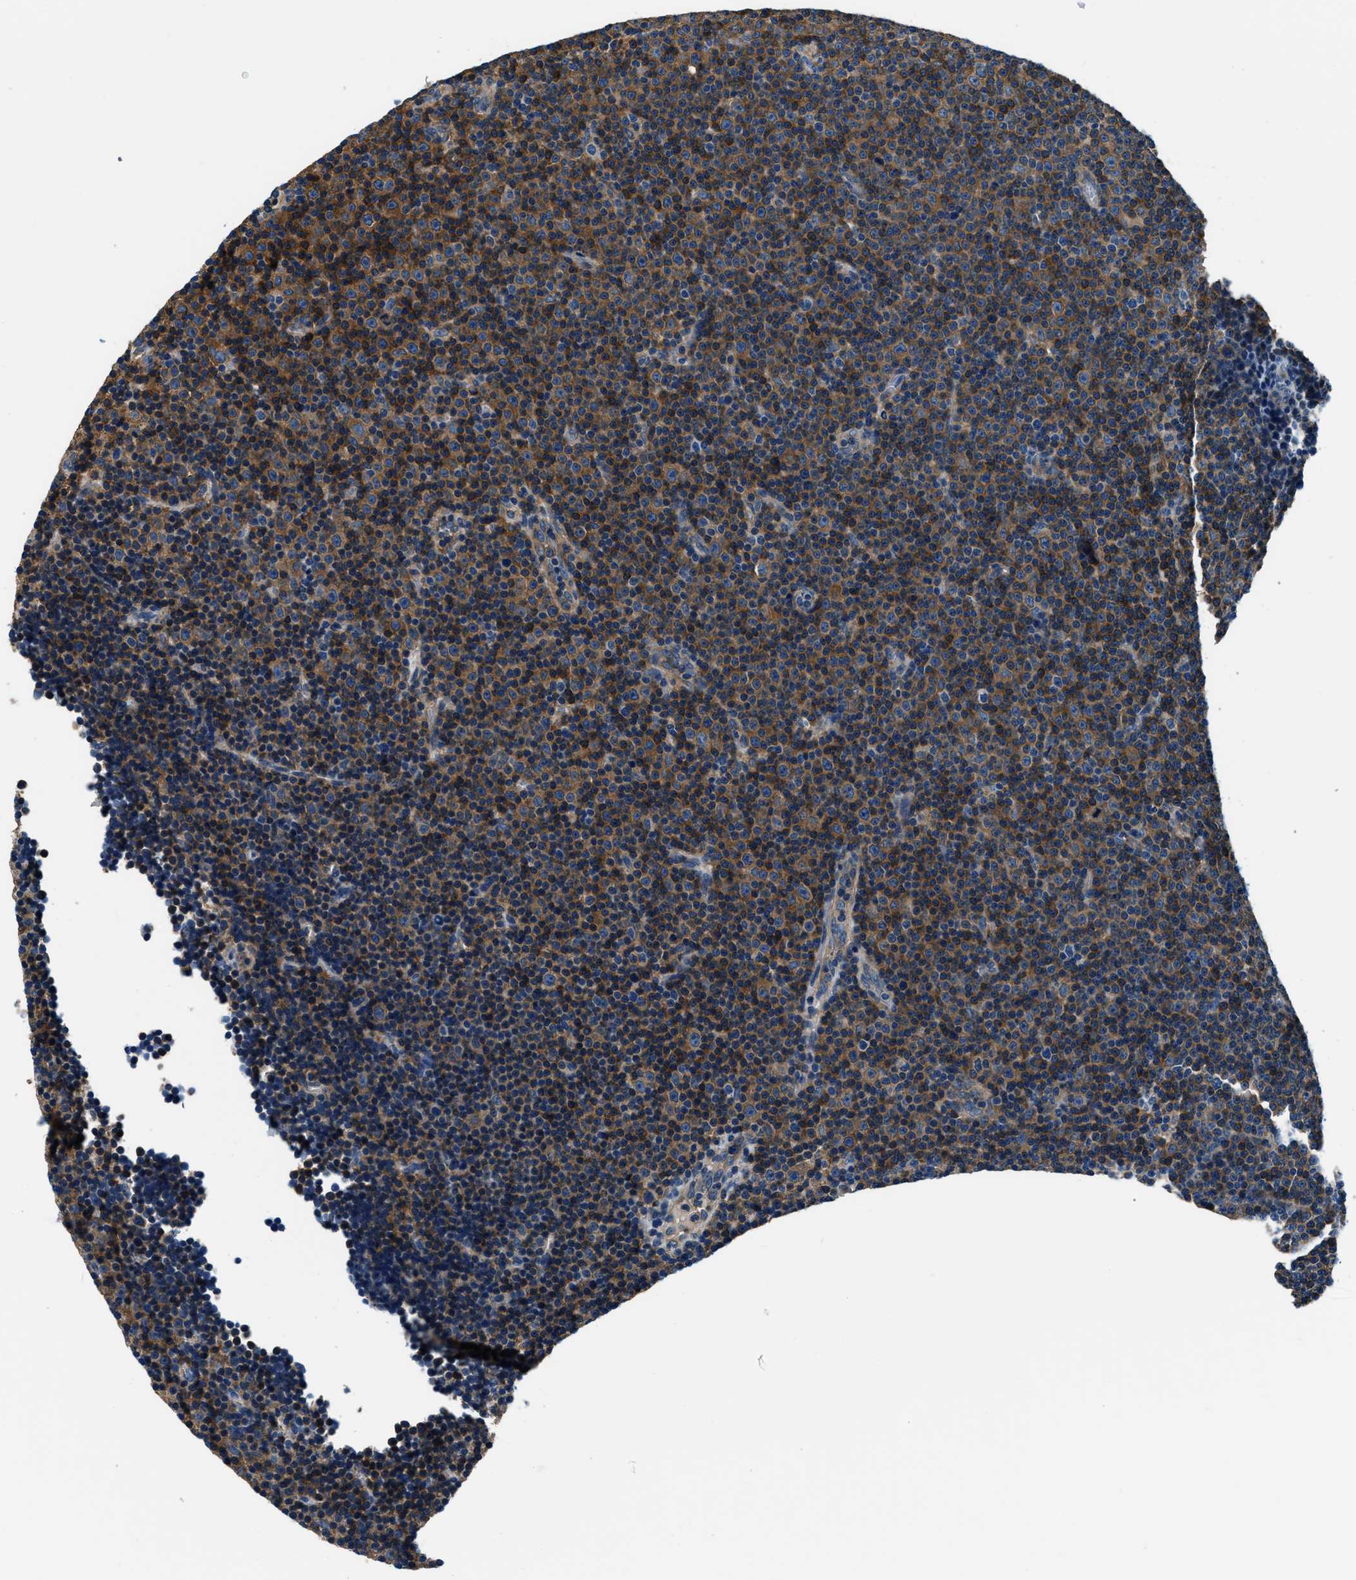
{"staining": {"intensity": "strong", "quantity": "25%-75%", "location": "cytoplasmic/membranous"}, "tissue": "lymphoma", "cell_type": "Tumor cells", "image_type": "cancer", "snomed": [{"axis": "morphology", "description": "Malignant lymphoma, non-Hodgkin's type, Low grade"}, {"axis": "topography", "description": "Lymph node"}], "caption": "High-magnification brightfield microscopy of malignant lymphoma, non-Hodgkin's type (low-grade) stained with DAB (3,3'-diaminobenzidine) (brown) and counterstained with hematoxylin (blue). tumor cells exhibit strong cytoplasmic/membranous staining is present in approximately25%-75% of cells.", "gene": "EEA1", "patient": {"sex": "female", "age": 67}}